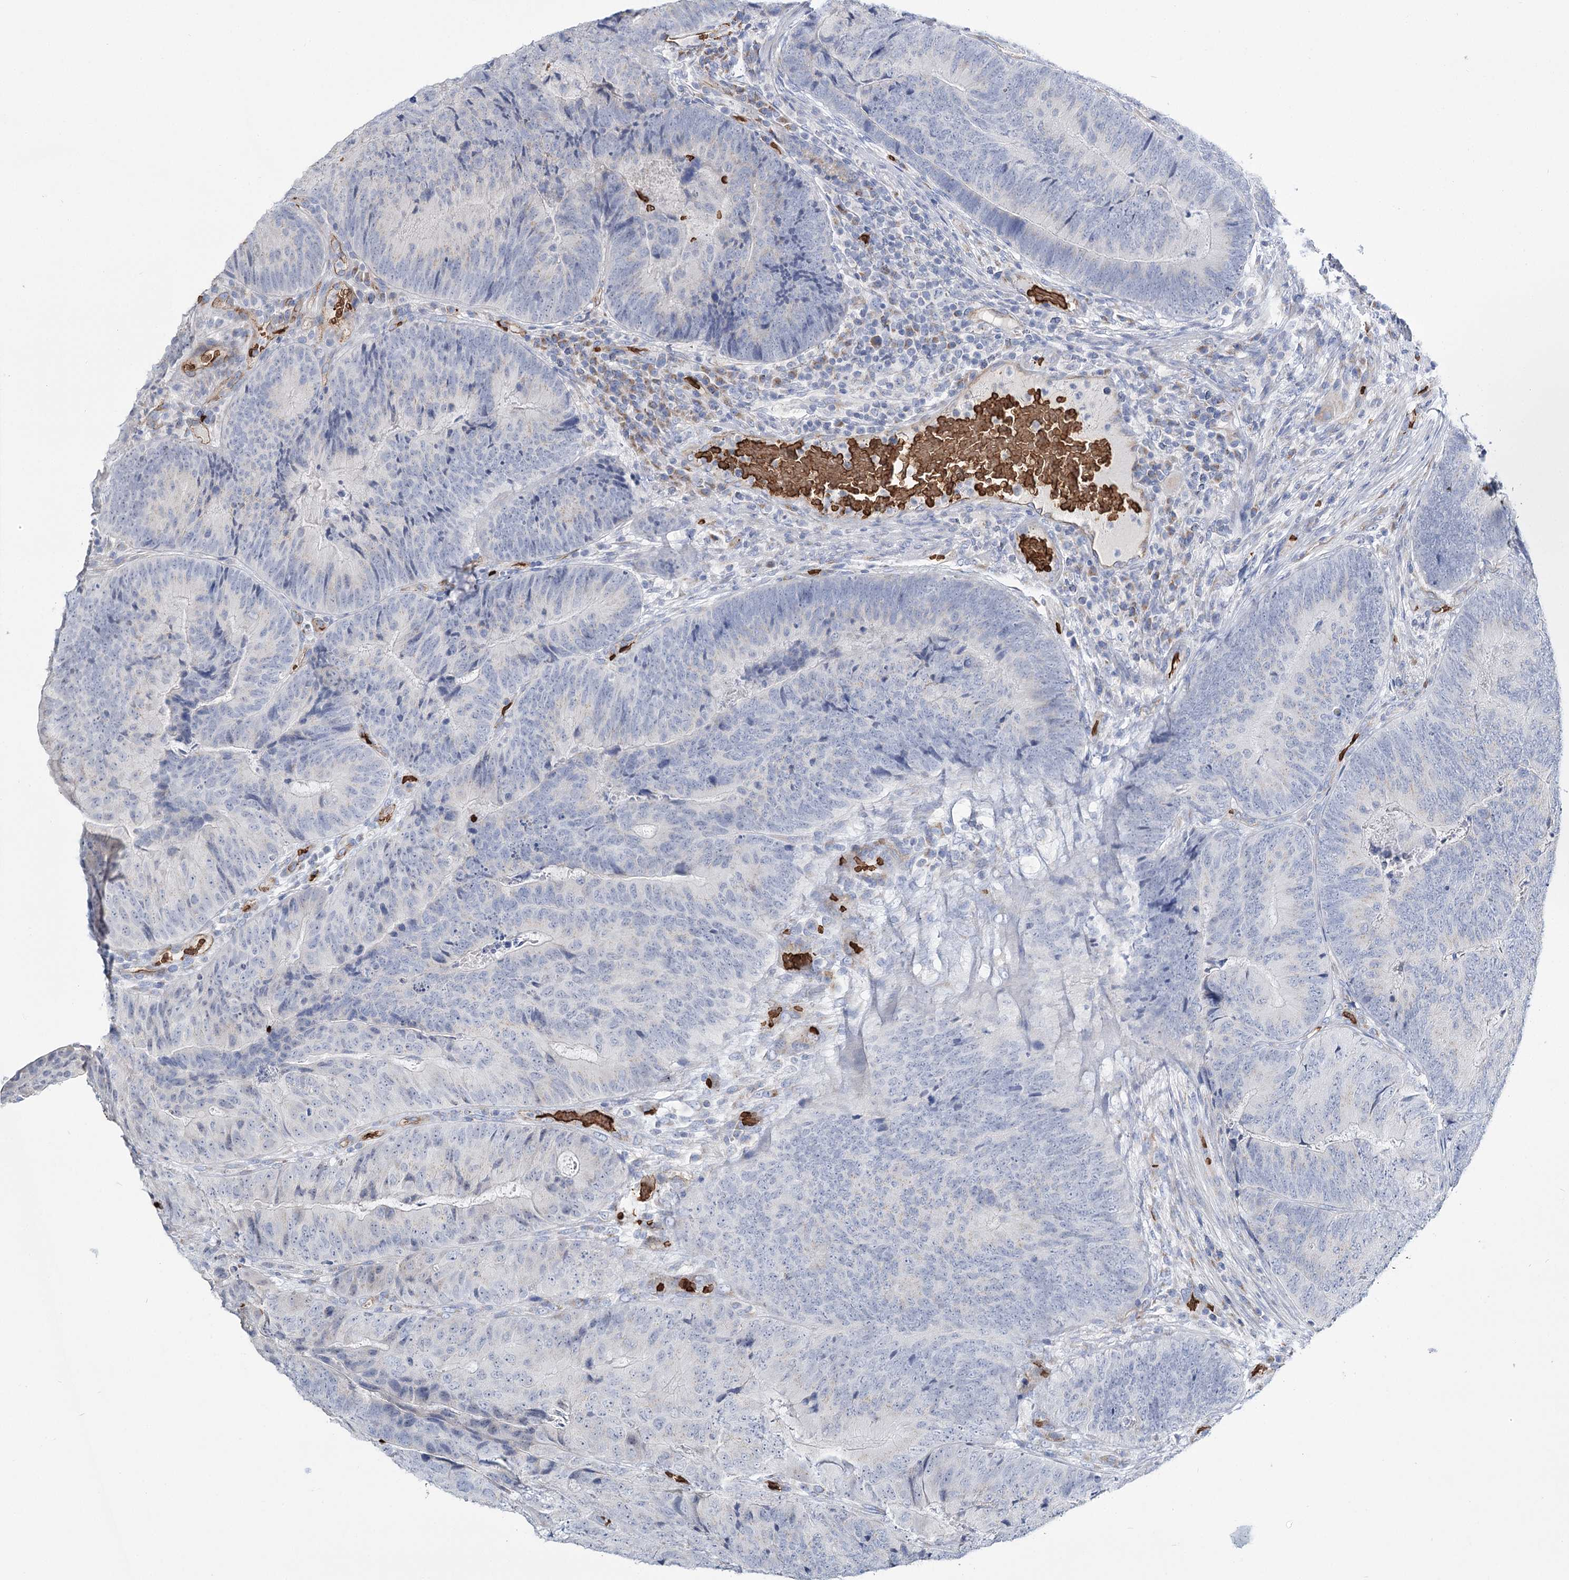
{"staining": {"intensity": "negative", "quantity": "none", "location": "none"}, "tissue": "colorectal cancer", "cell_type": "Tumor cells", "image_type": "cancer", "snomed": [{"axis": "morphology", "description": "Adenocarcinoma, NOS"}, {"axis": "topography", "description": "Colon"}], "caption": "Human colorectal cancer (adenocarcinoma) stained for a protein using immunohistochemistry (IHC) shows no positivity in tumor cells.", "gene": "GBF1", "patient": {"sex": "female", "age": 67}}